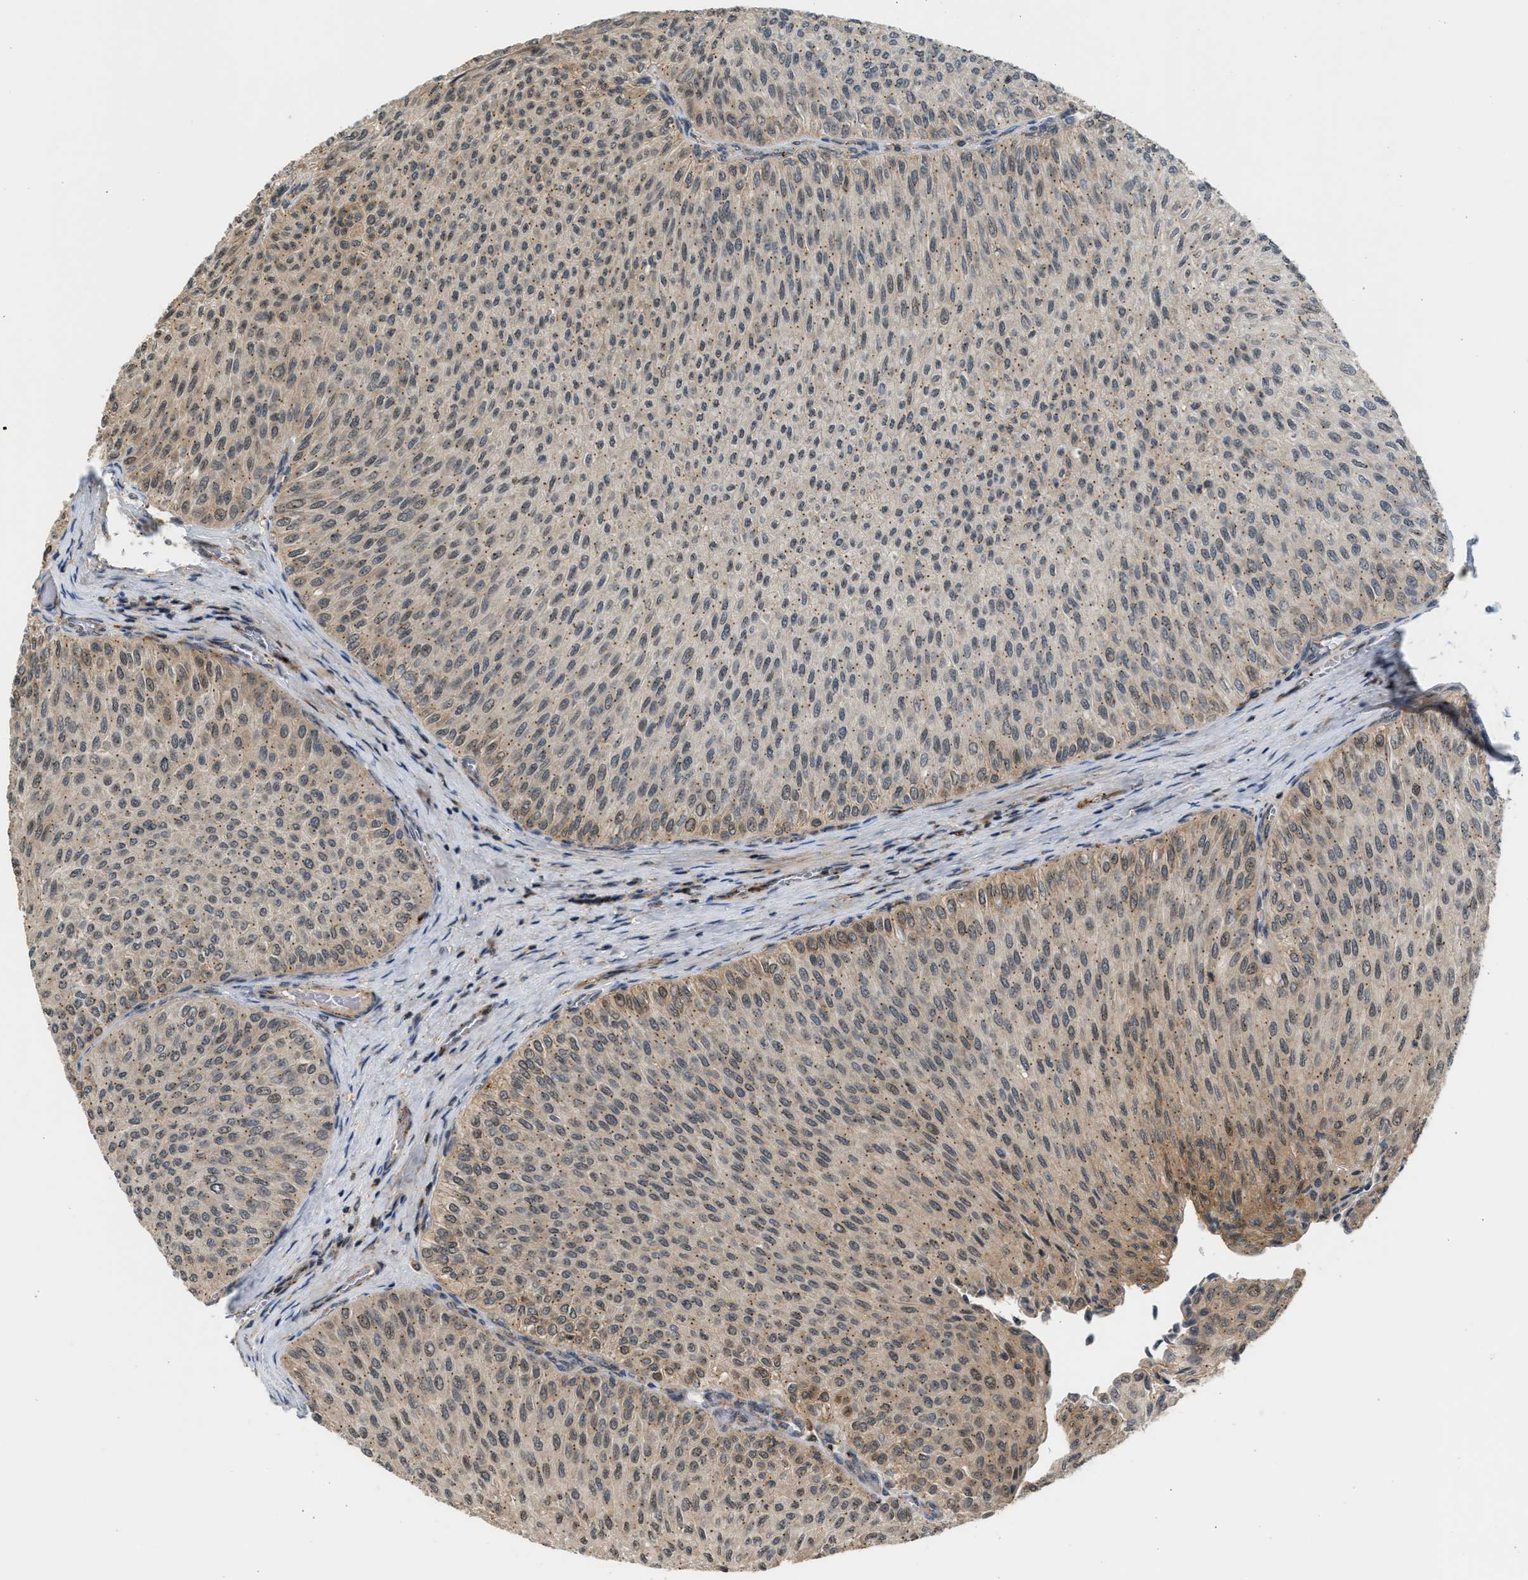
{"staining": {"intensity": "weak", "quantity": ">75%", "location": "cytoplasmic/membranous"}, "tissue": "urothelial cancer", "cell_type": "Tumor cells", "image_type": "cancer", "snomed": [{"axis": "morphology", "description": "Urothelial carcinoma, Low grade"}, {"axis": "topography", "description": "Urinary bladder"}], "caption": "This is an image of immunohistochemistry (IHC) staining of low-grade urothelial carcinoma, which shows weak positivity in the cytoplasmic/membranous of tumor cells.", "gene": "MAP2K5", "patient": {"sex": "male", "age": 78}}